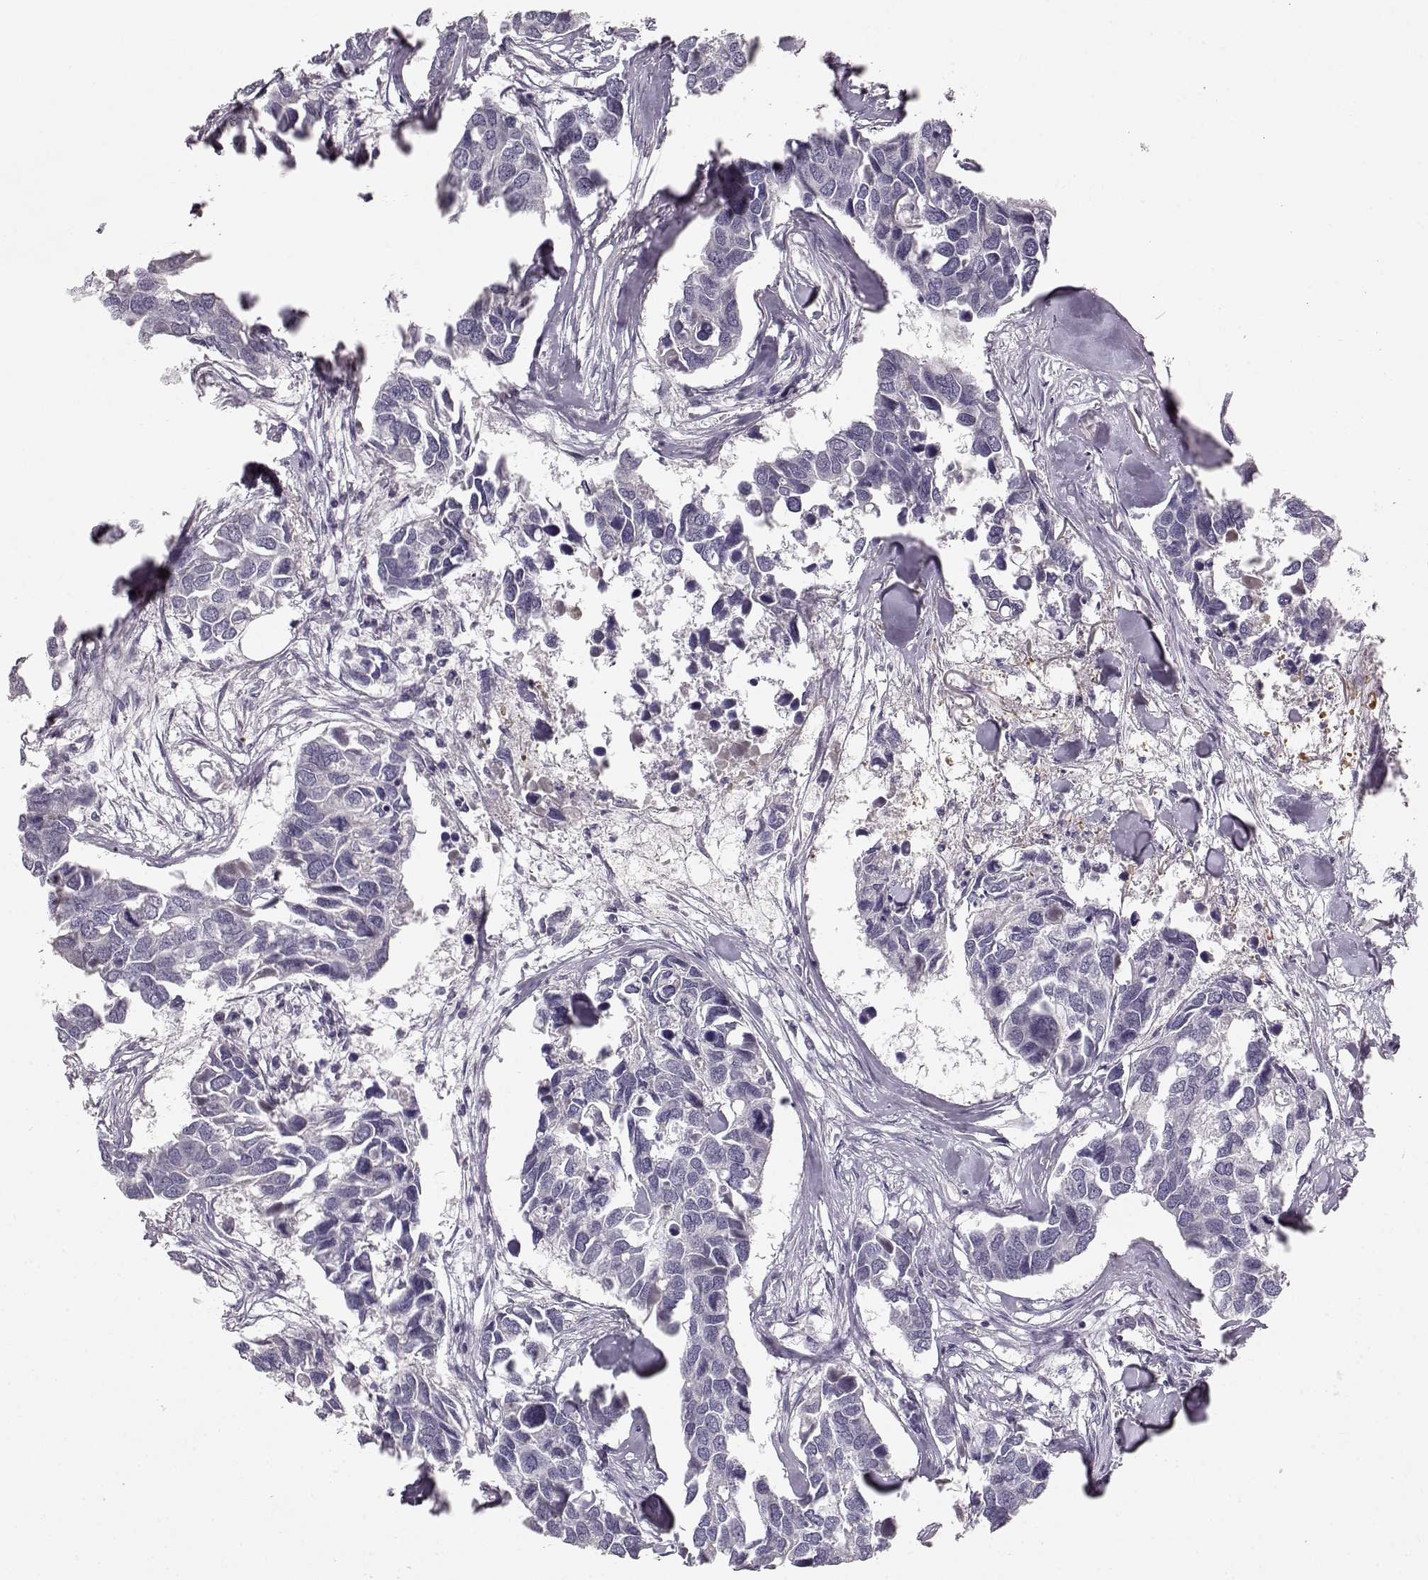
{"staining": {"intensity": "negative", "quantity": "none", "location": "none"}, "tissue": "breast cancer", "cell_type": "Tumor cells", "image_type": "cancer", "snomed": [{"axis": "morphology", "description": "Duct carcinoma"}, {"axis": "topography", "description": "Breast"}], "caption": "This photomicrograph is of breast cancer stained with immunohistochemistry to label a protein in brown with the nuclei are counter-stained blue. There is no positivity in tumor cells.", "gene": "BFSP2", "patient": {"sex": "female", "age": 83}}